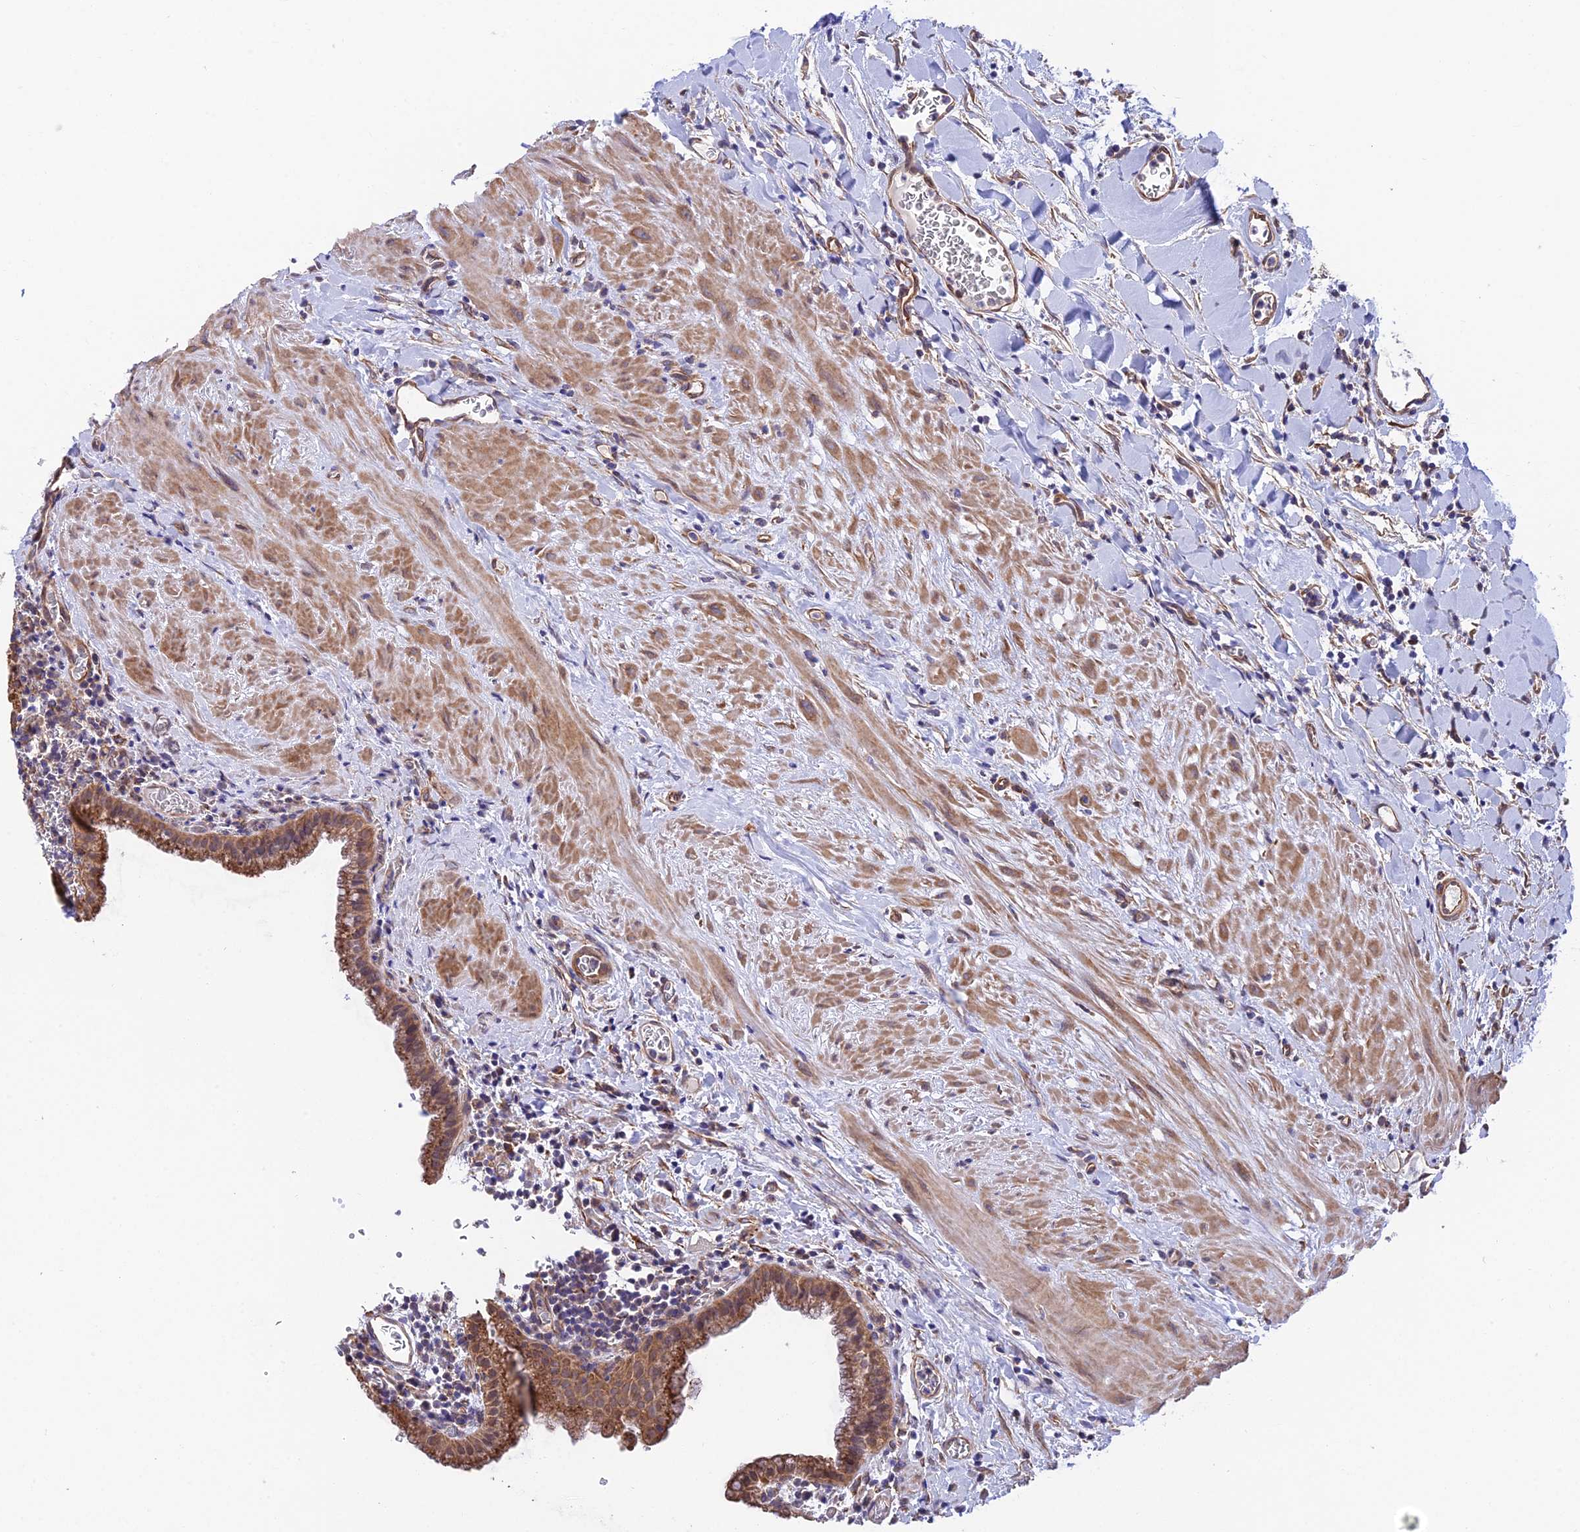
{"staining": {"intensity": "strong", "quantity": ">75%", "location": "cytoplasmic/membranous"}, "tissue": "gallbladder", "cell_type": "Glandular cells", "image_type": "normal", "snomed": [{"axis": "morphology", "description": "Normal tissue, NOS"}, {"axis": "topography", "description": "Gallbladder"}], "caption": "A high-resolution histopathology image shows IHC staining of normal gallbladder, which exhibits strong cytoplasmic/membranous expression in approximately >75% of glandular cells.", "gene": "QRFP", "patient": {"sex": "male", "age": 78}}